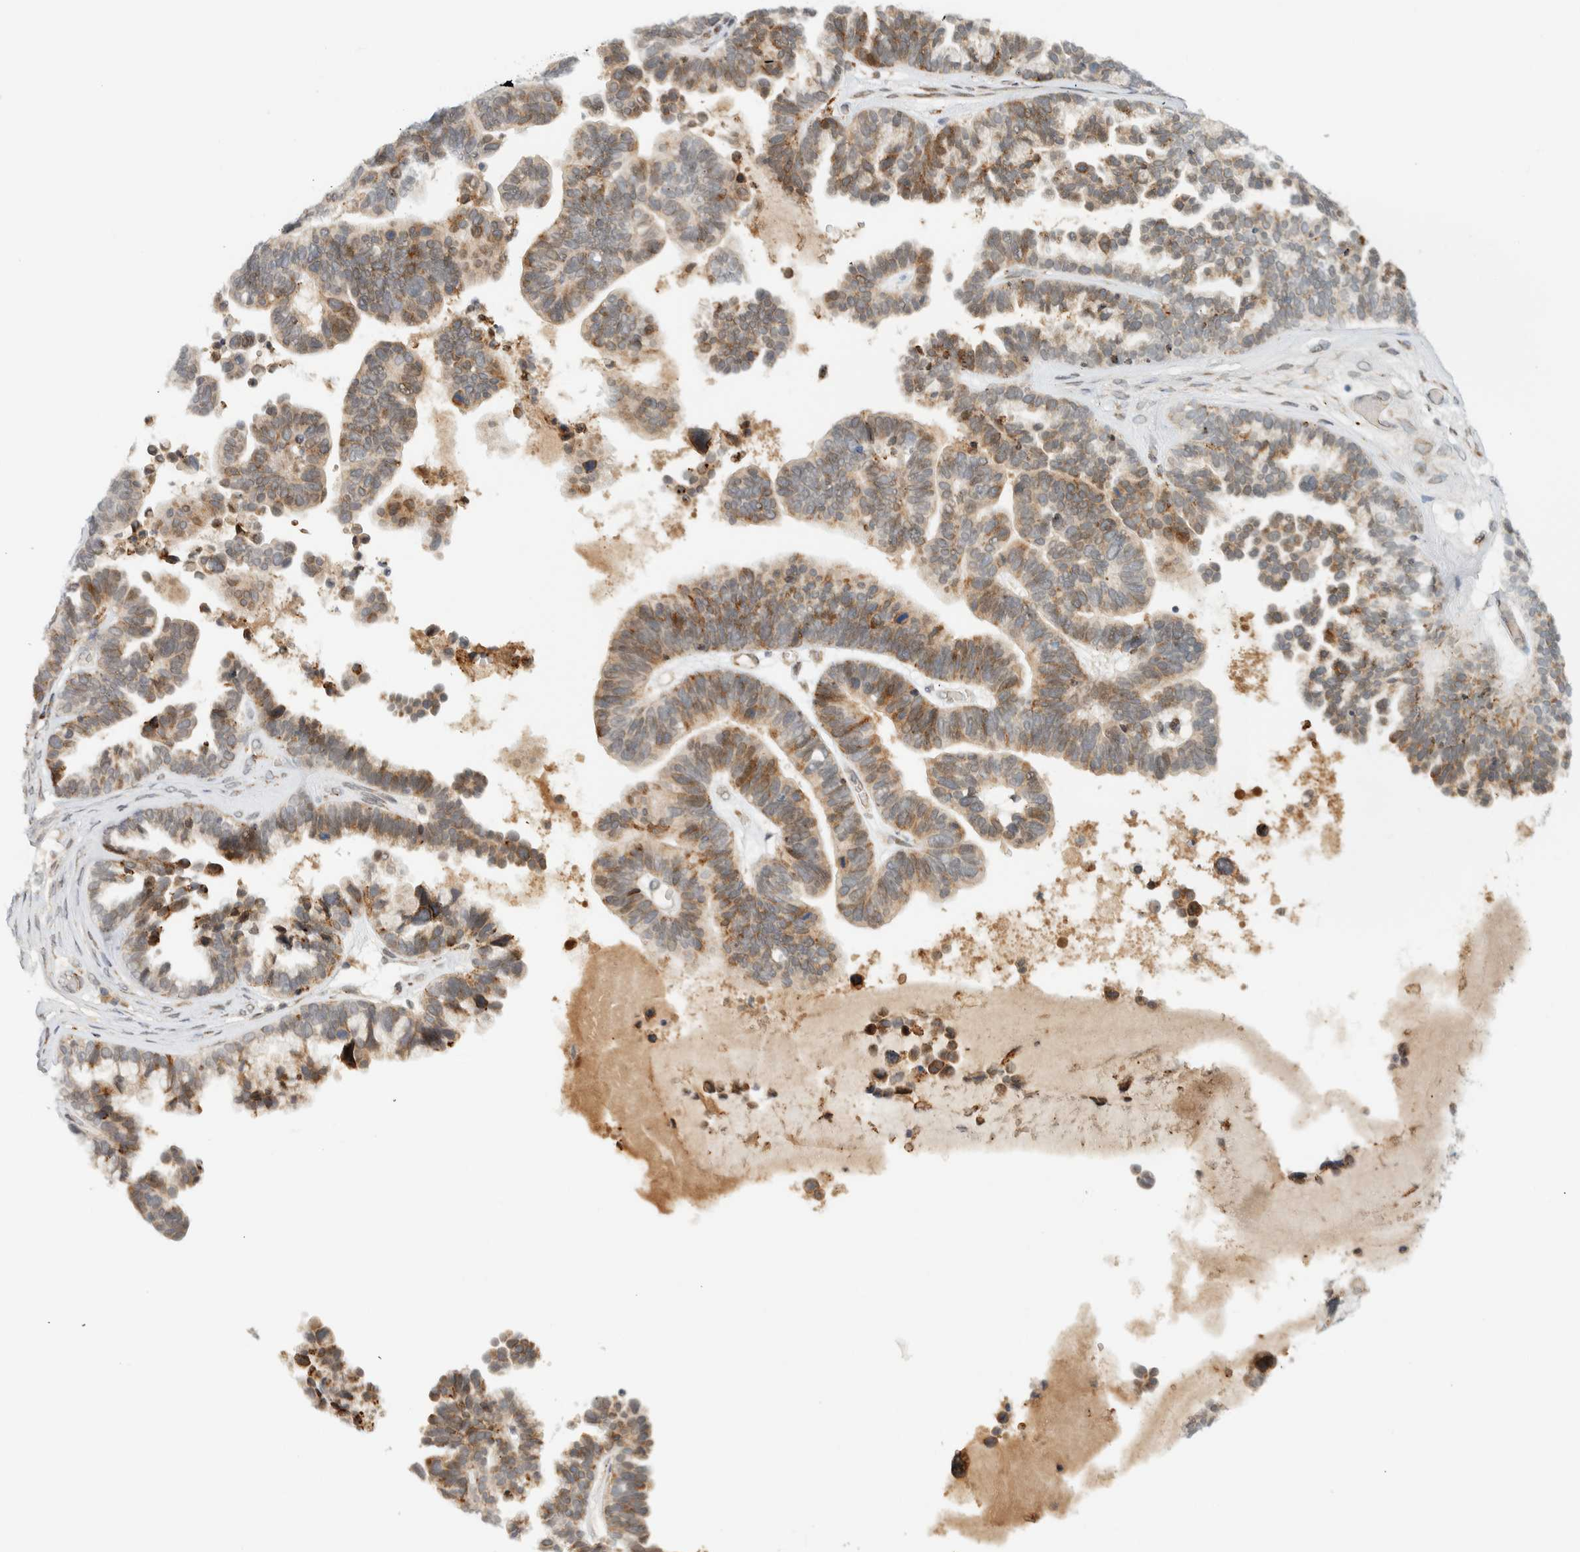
{"staining": {"intensity": "moderate", "quantity": ">75%", "location": "cytoplasmic/membranous"}, "tissue": "ovarian cancer", "cell_type": "Tumor cells", "image_type": "cancer", "snomed": [{"axis": "morphology", "description": "Cystadenocarcinoma, serous, NOS"}, {"axis": "topography", "description": "Ovary"}], "caption": "DAB (3,3'-diaminobenzidine) immunohistochemical staining of human ovarian cancer exhibits moderate cytoplasmic/membranous protein positivity in approximately >75% of tumor cells.", "gene": "ITPRID1", "patient": {"sex": "female", "age": 56}}